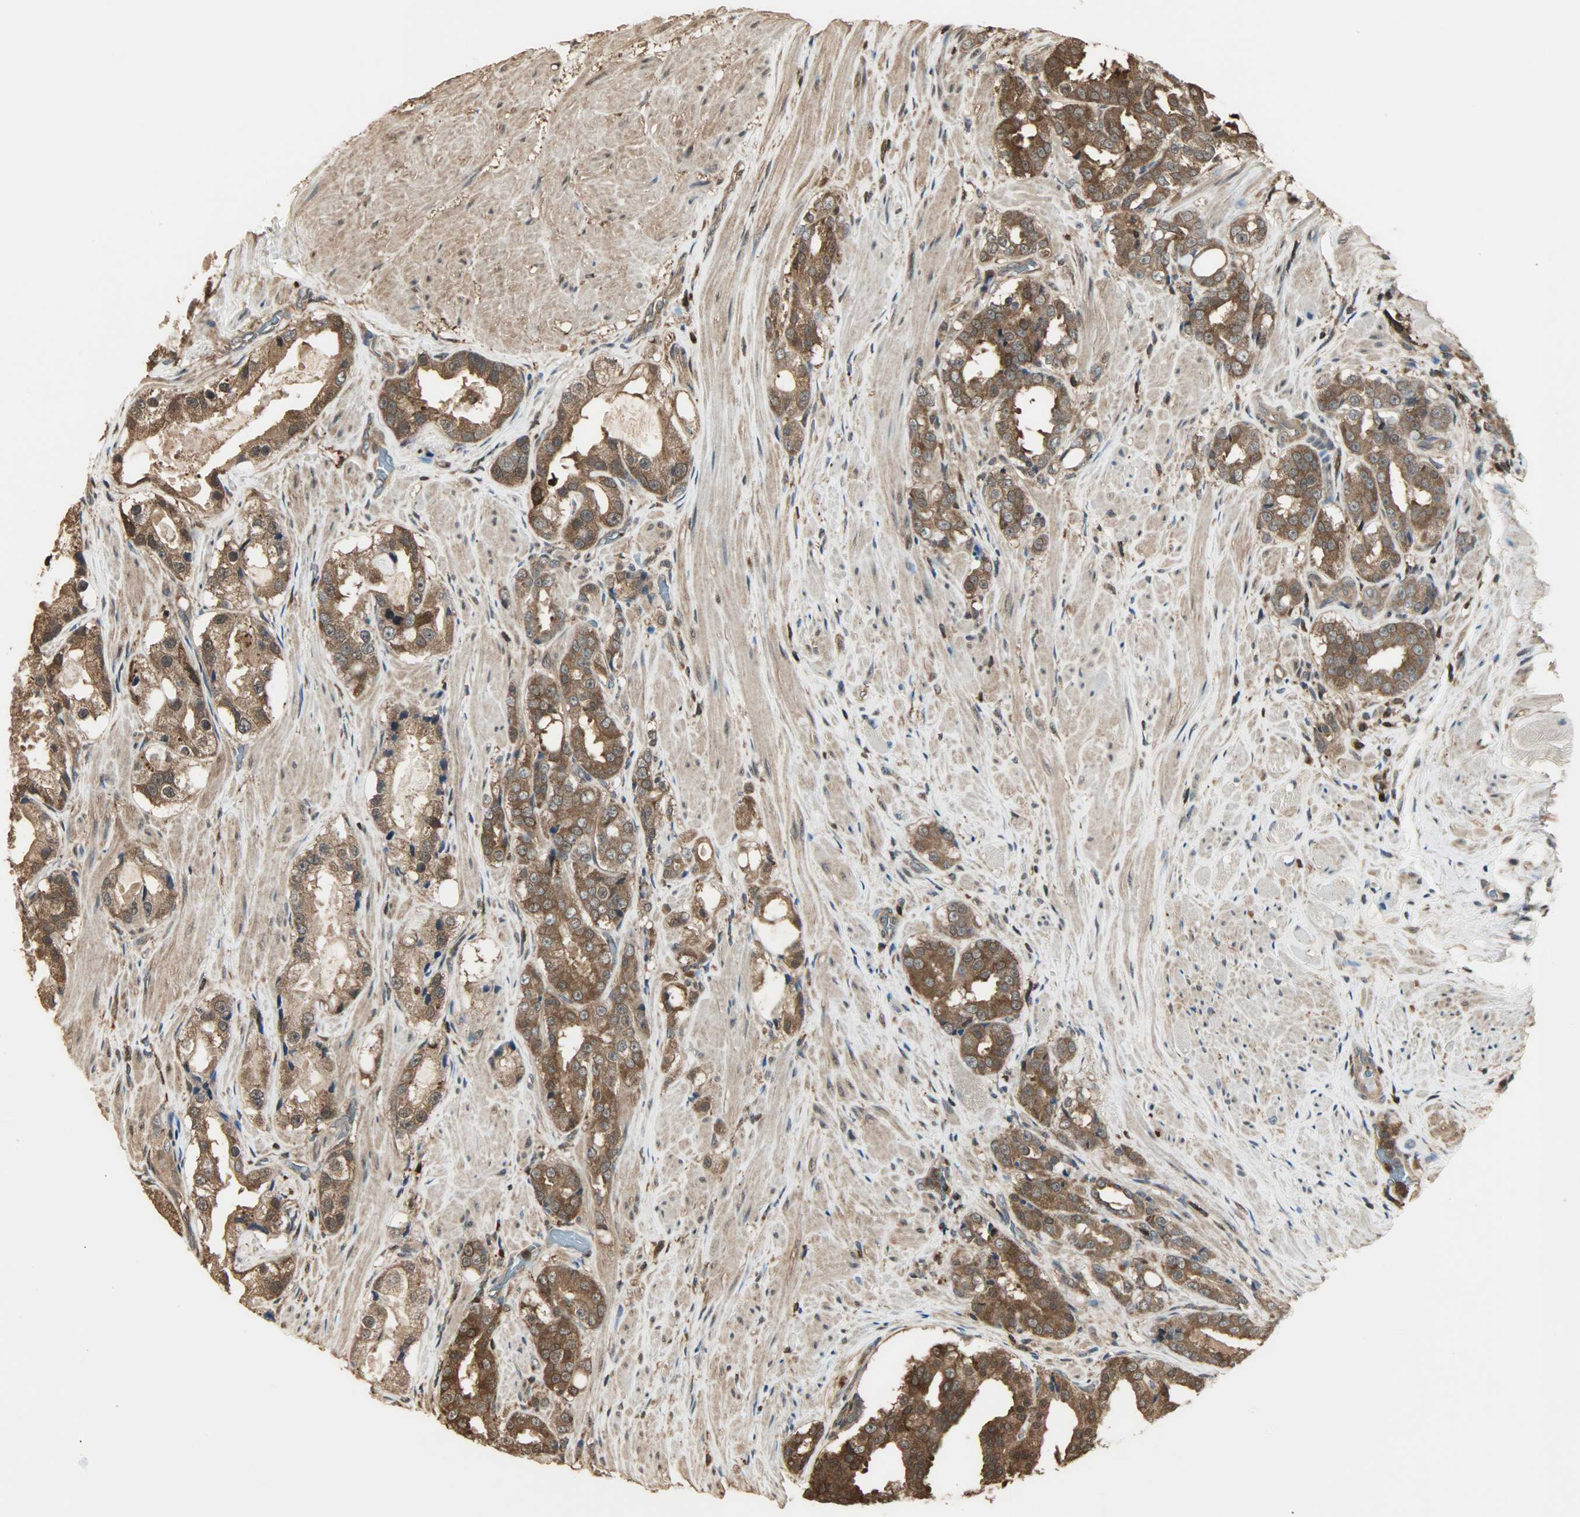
{"staining": {"intensity": "strong", "quantity": ">75%", "location": "cytoplasmic/membranous,nuclear"}, "tissue": "prostate cancer", "cell_type": "Tumor cells", "image_type": "cancer", "snomed": [{"axis": "morphology", "description": "Adenocarcinoma, Medium grade"}, {"axis": "topography", "description": "Prostate"}], "caption": "Immunohistochemical staining of human prostate cancer demonstrates high levels of strong cytoplasmic/membranous and nuclear staining in approximately >75% of tumor cells.", "gene": "YWHAZ", "patient": {"sex": "male", "age": 60}}